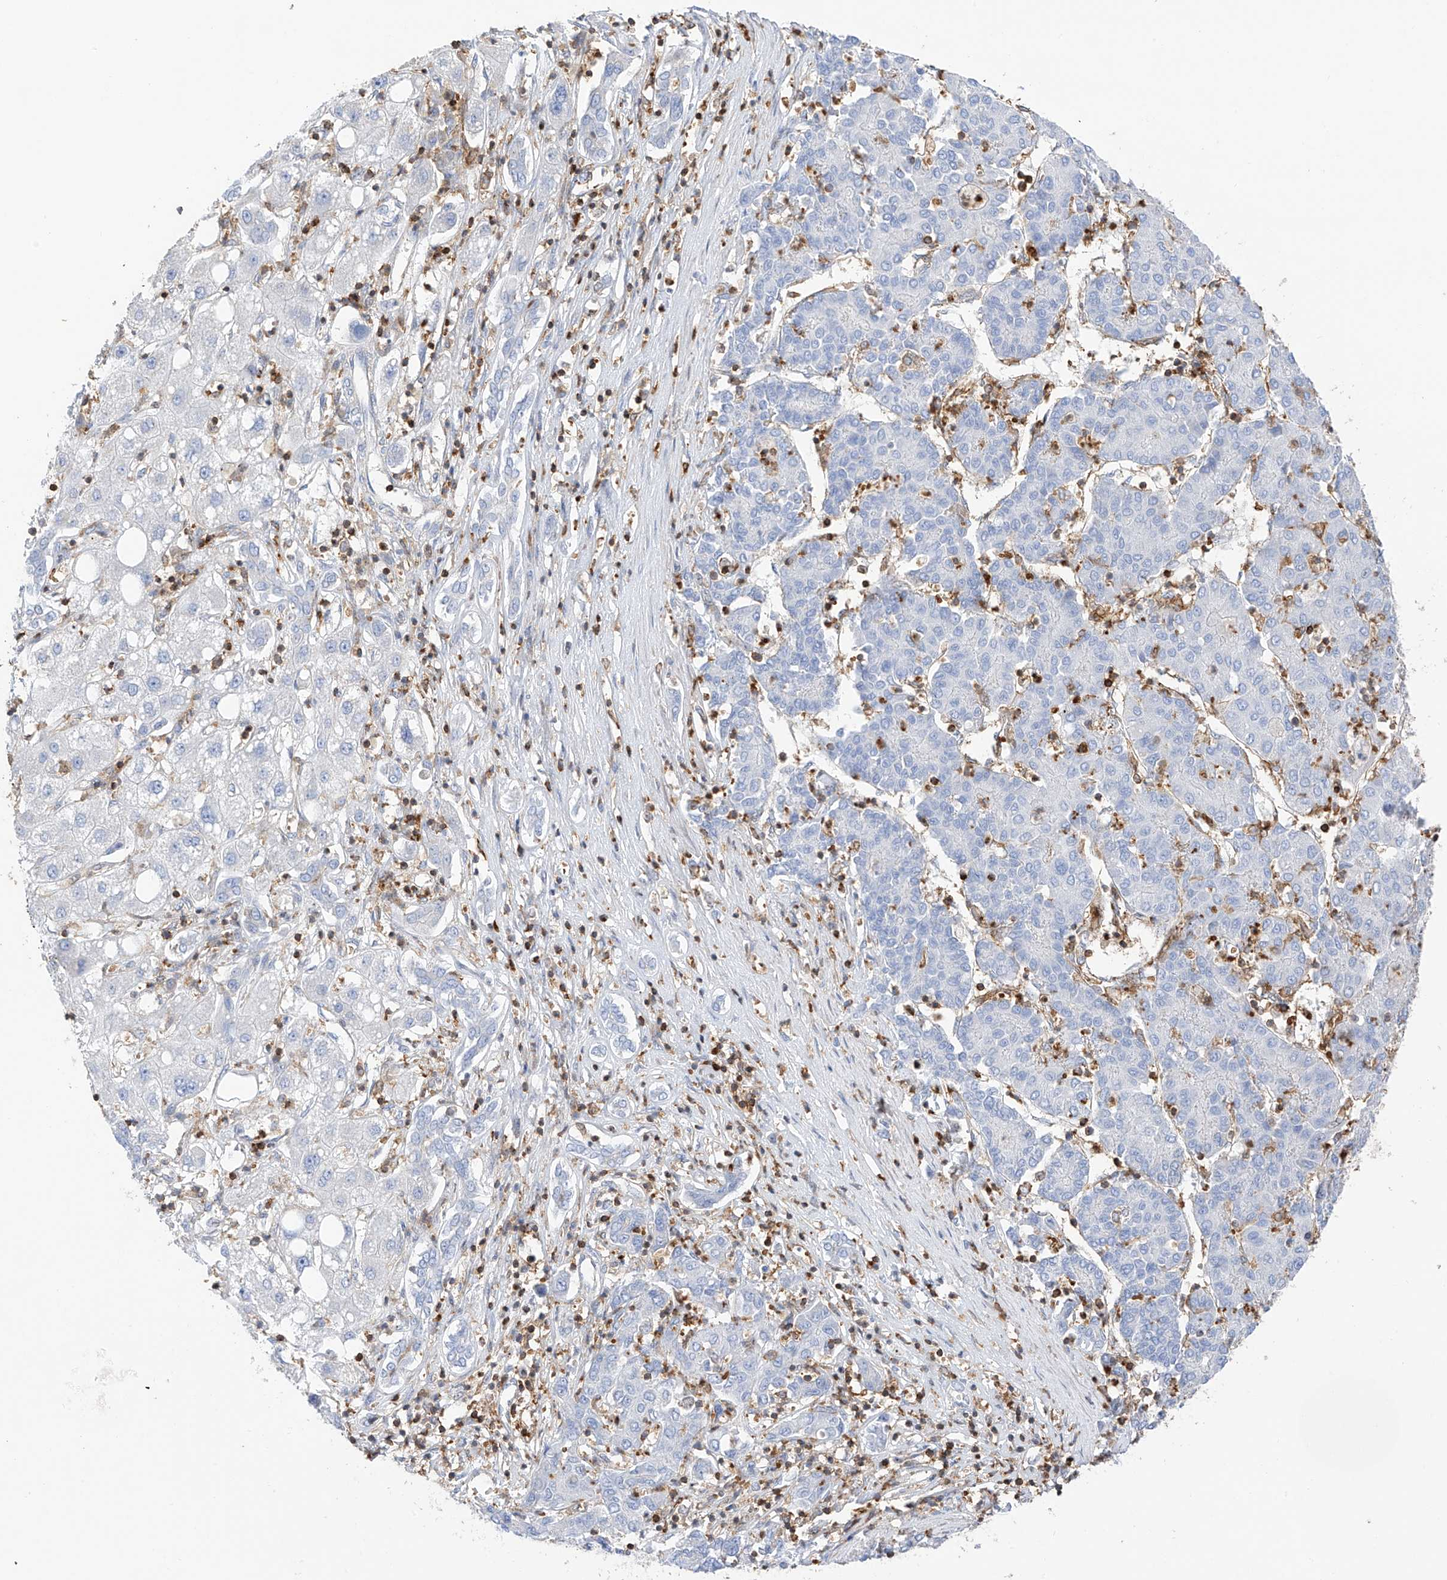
{"staining": {"intensity": "negative", "quantity": "none", "location": "none"}, "tissue": "liver cancer", "cell_type": "Tumor cells", "image_type": "cancer", "snomed": [{"axis": "morphology", "description": "Carcinoma, Hepatocellular, NOS"}, {"axis": "topography", "description": "Liver"}], "caption": "High magnification brightfield microscopy of liver hepatocellular carcinoma stained with DAB (brown) and counterstained with hematoxylin (blue): tumor cells show no significant expression.", "gene": "ARHGAP25", "patient": {"sex": "male", "age": 65}}